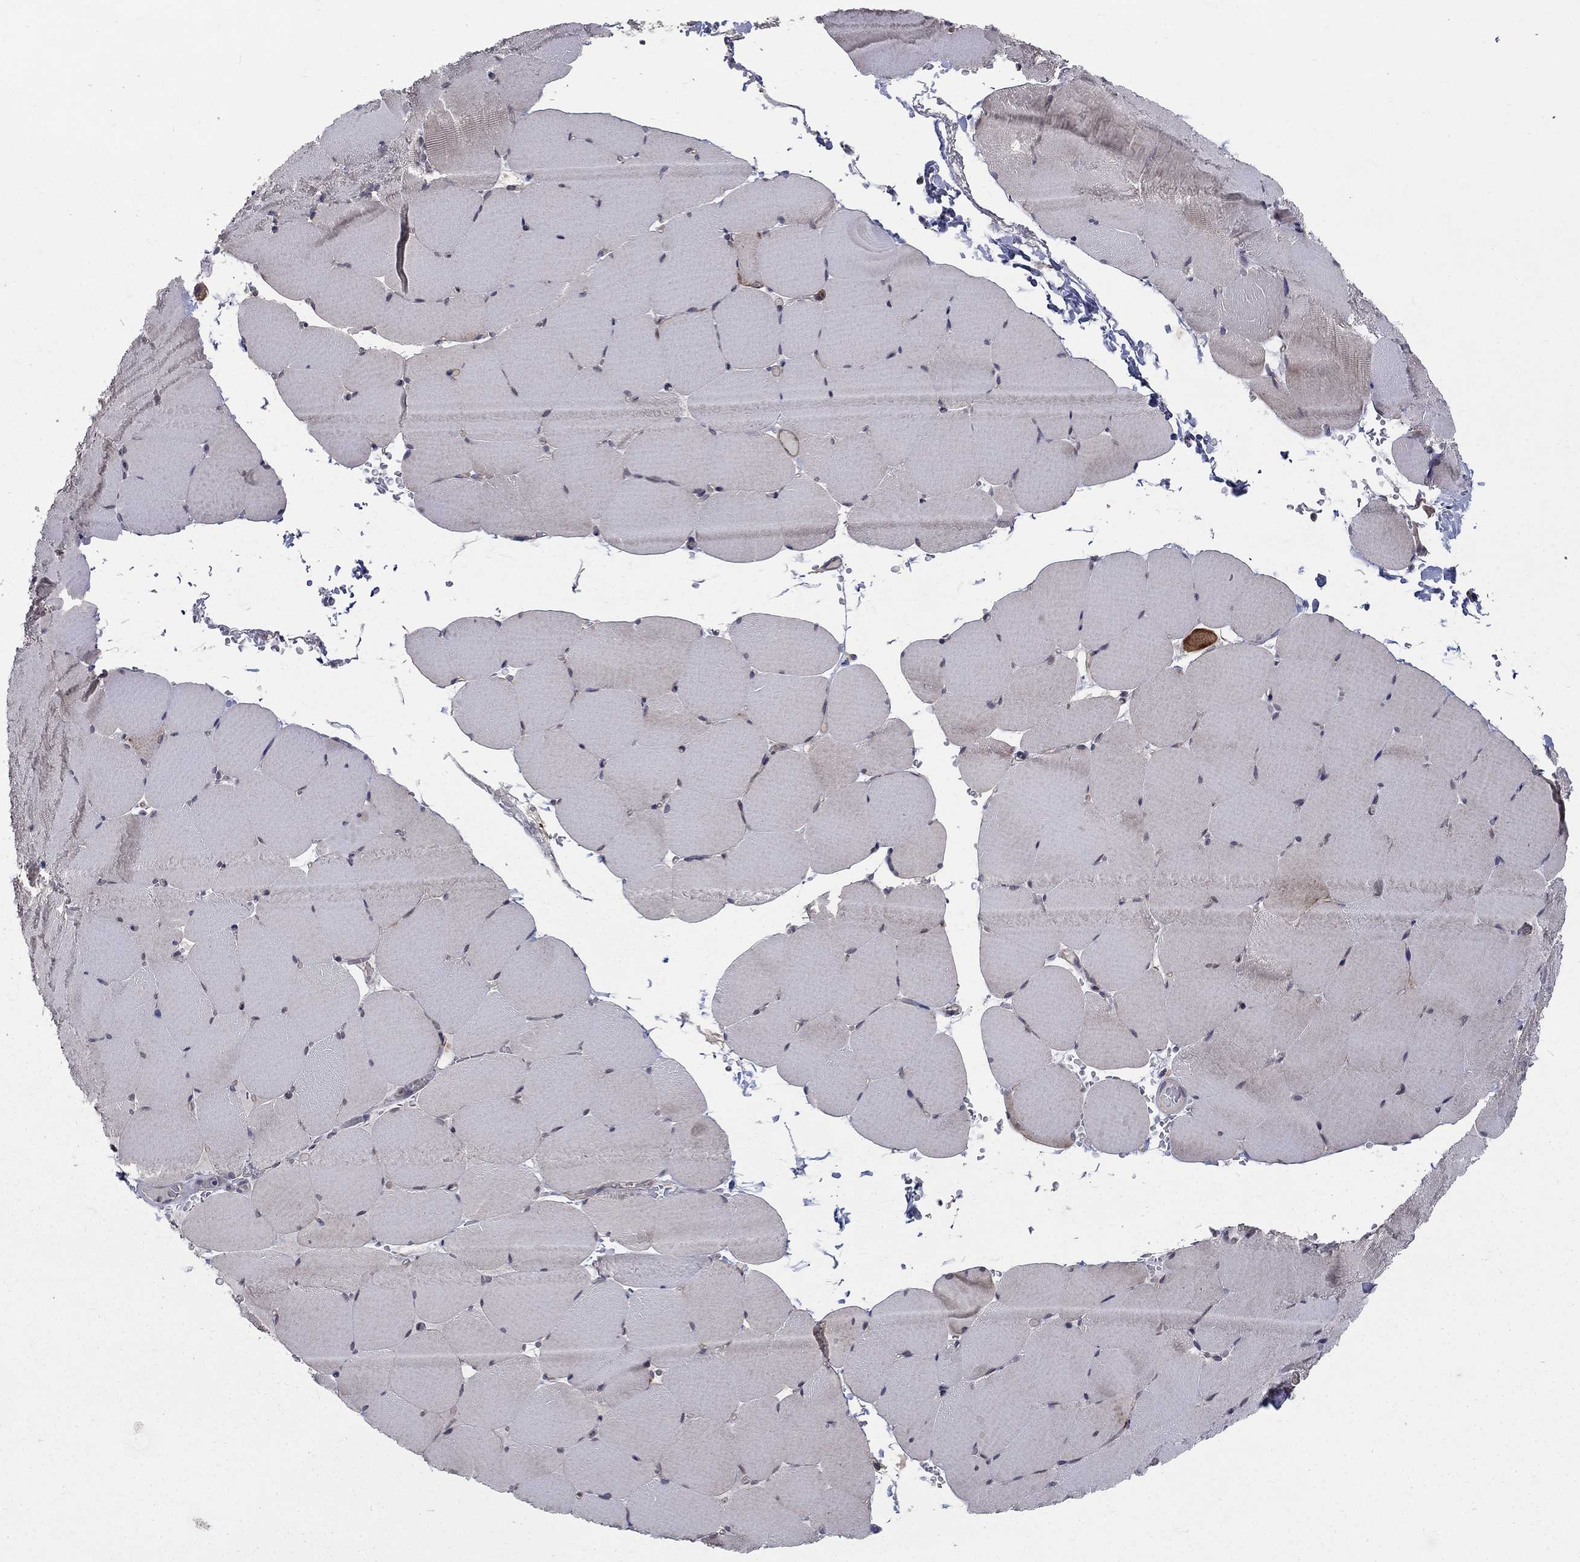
{"staining": {"intensity": "negative", "quantity": "none", "location": "none"}, "tissue": "skeletal muscle", "cell_type": "Myocytes", "image_type": "normal", "snomed": [{"axis": "morphology", "description": "Normal tissue, NOS"}, {"axis": "topography", "description": "Skeletal muscle"}], "caption": "Protein analysis of normal skeletal muscle exhibits no significant staining in myocytes.", "gene": "FAM3B", "patient": {"sex": "female", "age": 37}}